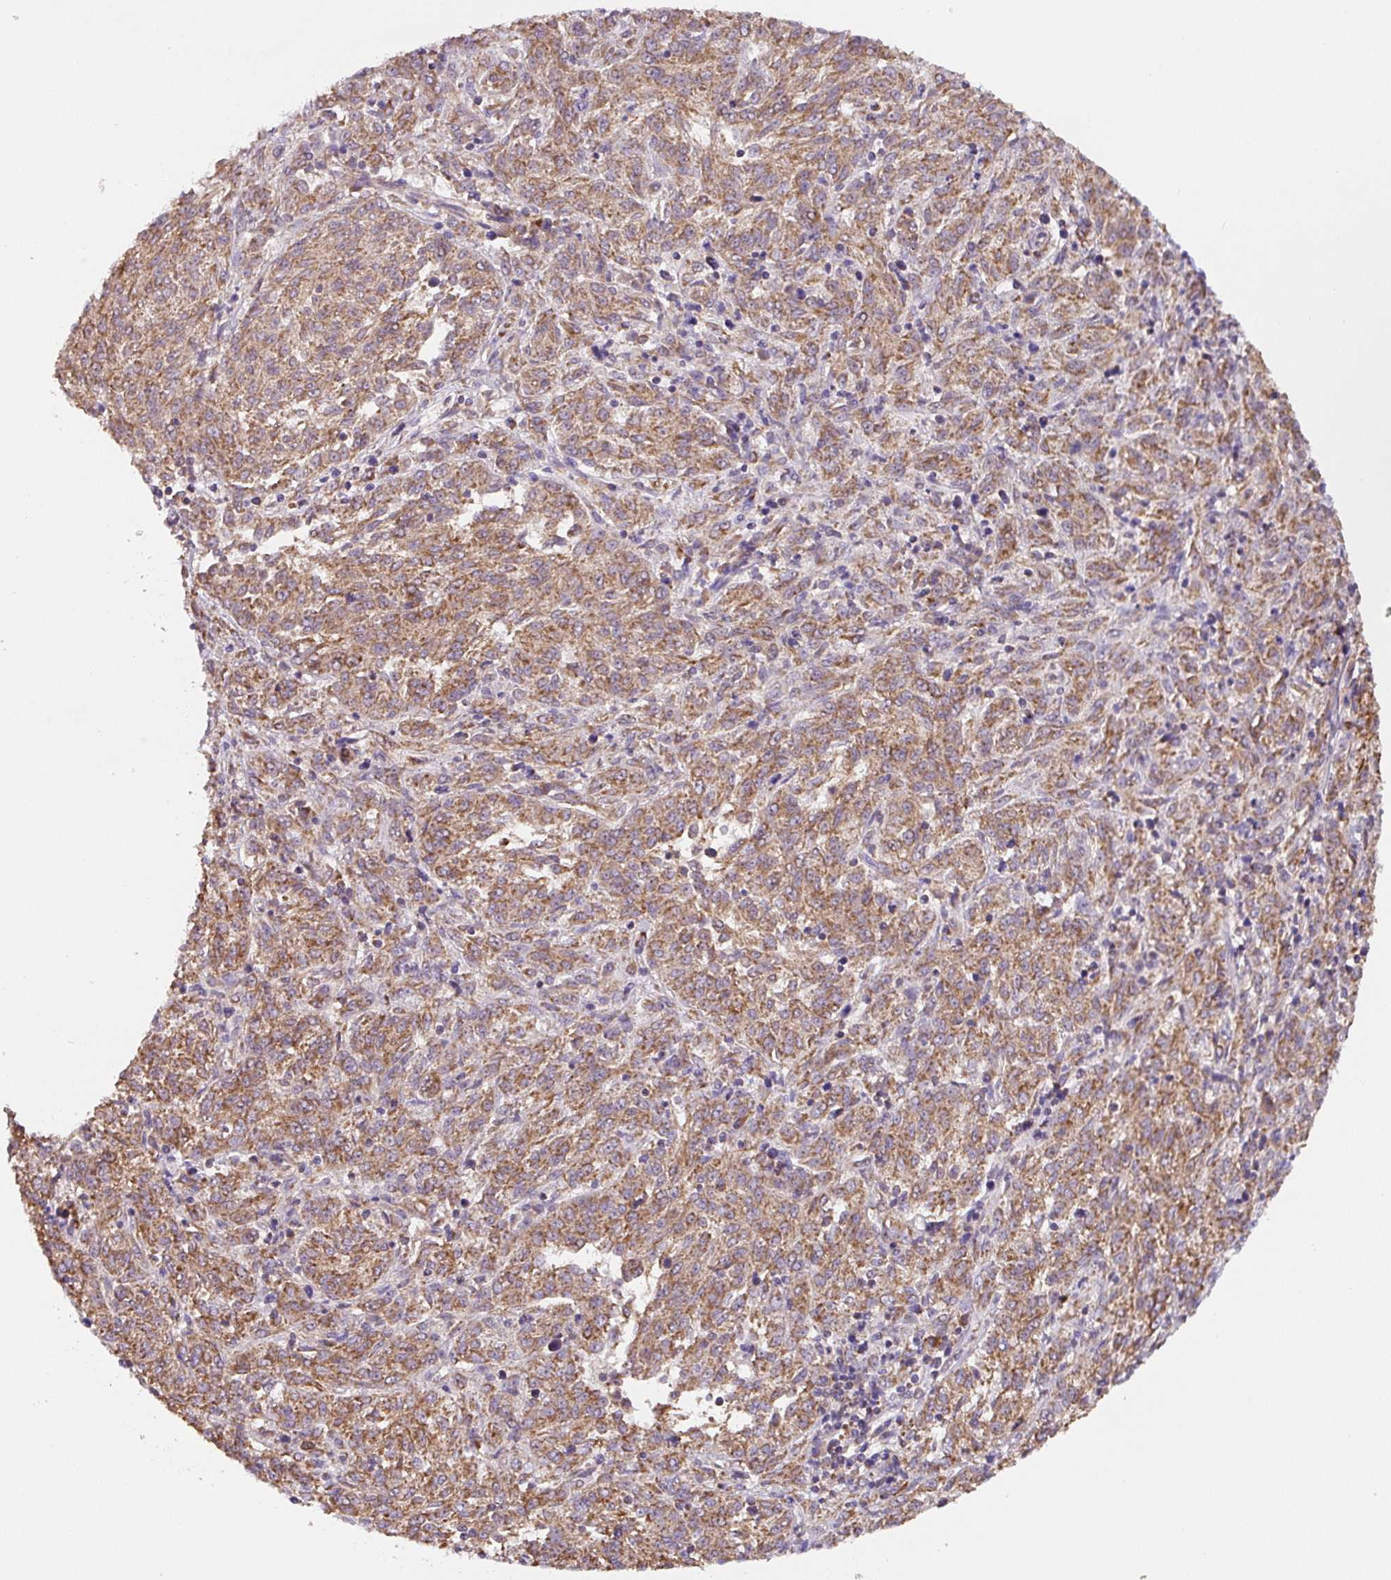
{"staining": {"intensity": "moderate", "quantity": ">75%", "location": "cytoplasmic/membranous"}, "tissue": "melanoma", "cell_type": "Tumor cells", "image_type": "cancer", "snomed": [{"axis": "morphology", "description": "Malignant melanoma, NOS"}, {"axis": "topography", "description": "Skin"}], "caption": "Melanoma was stained to show a protein in brown. There is medium levels of moderate cytoplasmic/membranous staining in about >75% of tumor cells. (DAB = brown stain, brightfield microscopy at high magnification).", "gene": "MT-CO2", "patient": {"sex": "female", "age": 72}}